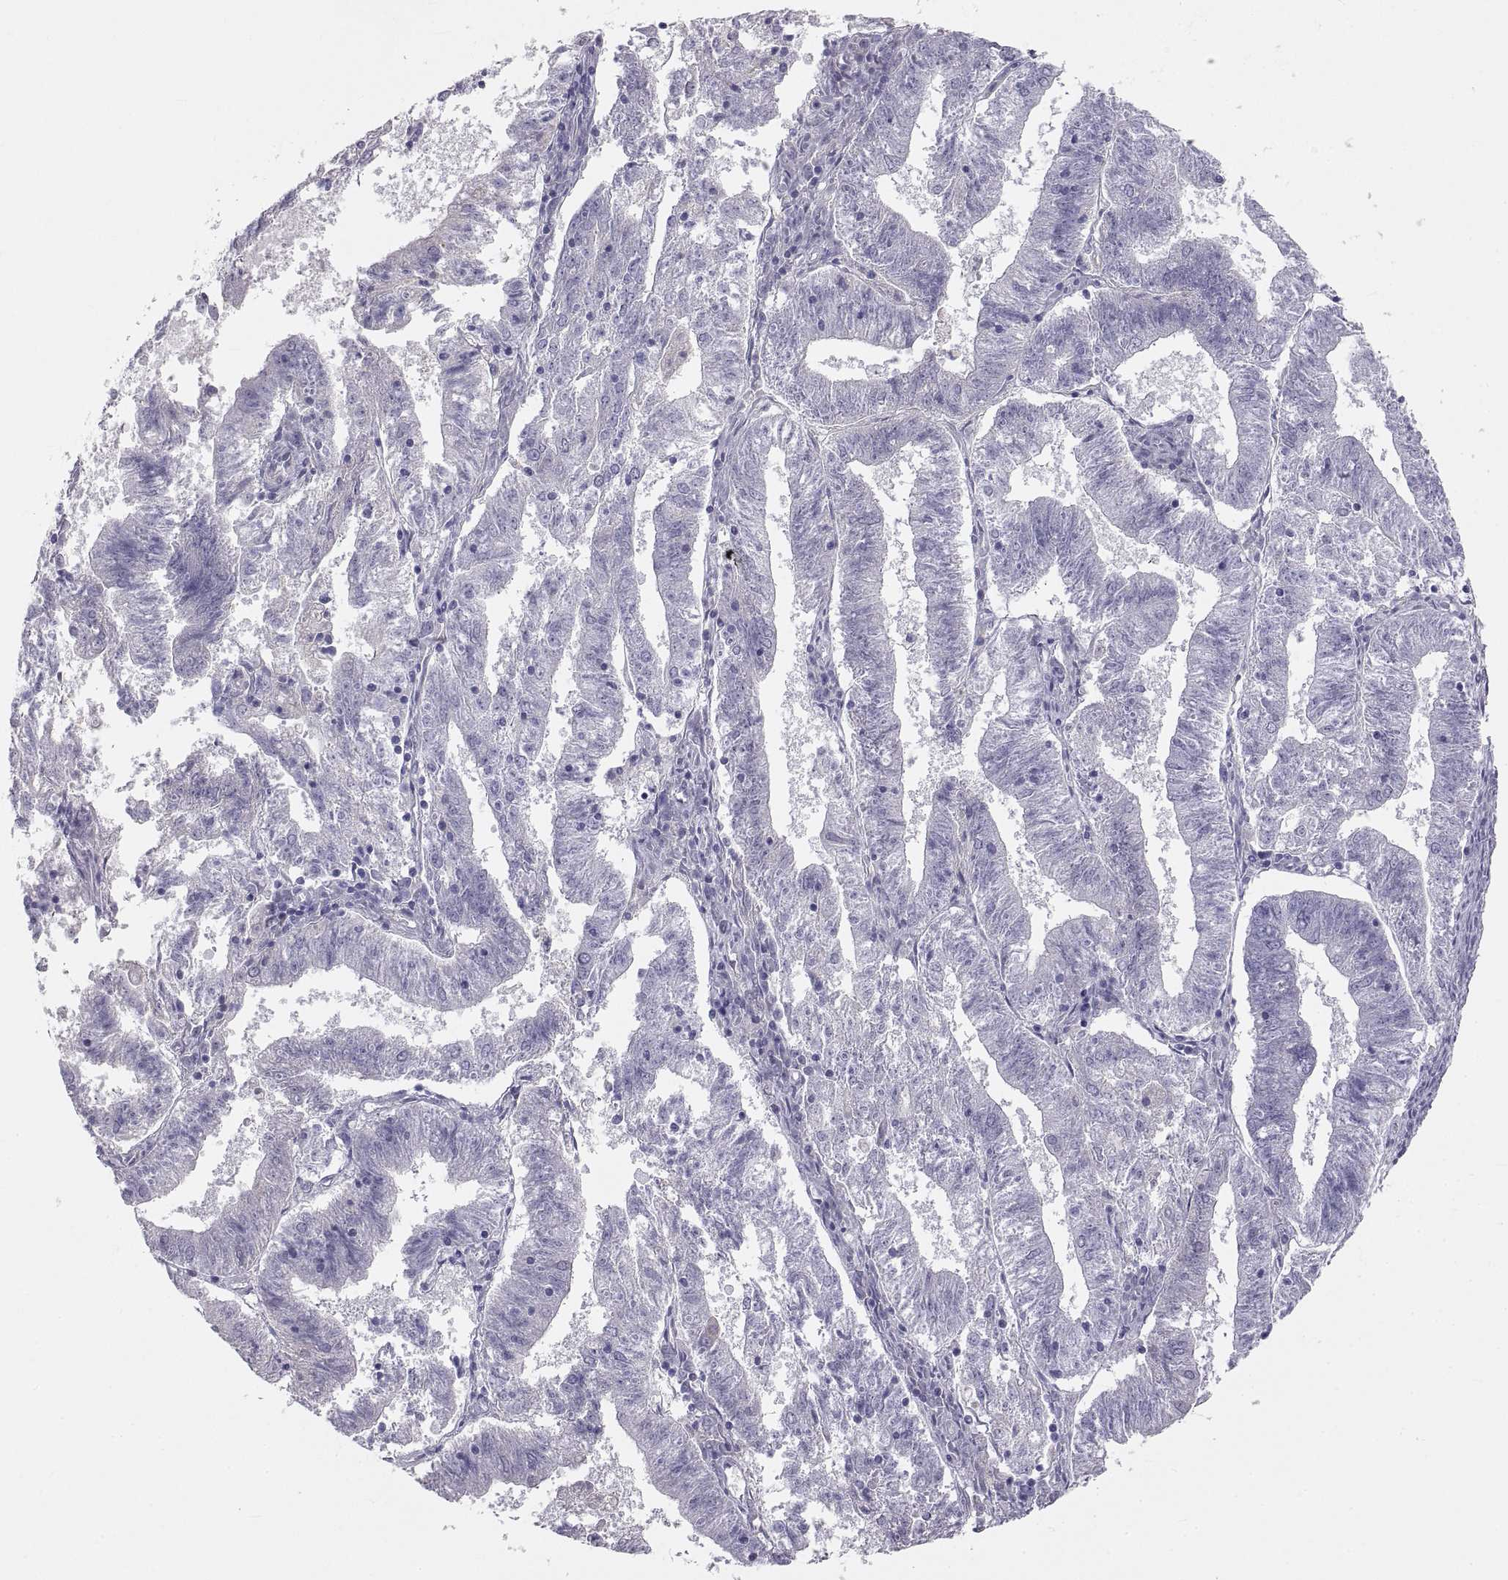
{"staining": {"intensity": "negative", "quantity": "none", "location": "none"}, "tissue": "endometrial cancer", "cell_type": "Tumor cells", "image_type": "cancer", "snomed": [{"axis": "morphology", "description": "Adenocarcinoma, NOS"}, {"axis": "topography", "description": "Endometrium"}], "caption": "DAB (3,3'-diaminobenzidine) immunohistochemical staining of human adenocarcinoma (endometrial) reveals no significant positivity in tumor cells.", "gene": "CRYBB3", "patient": {"sex": "female", "age": 82}}